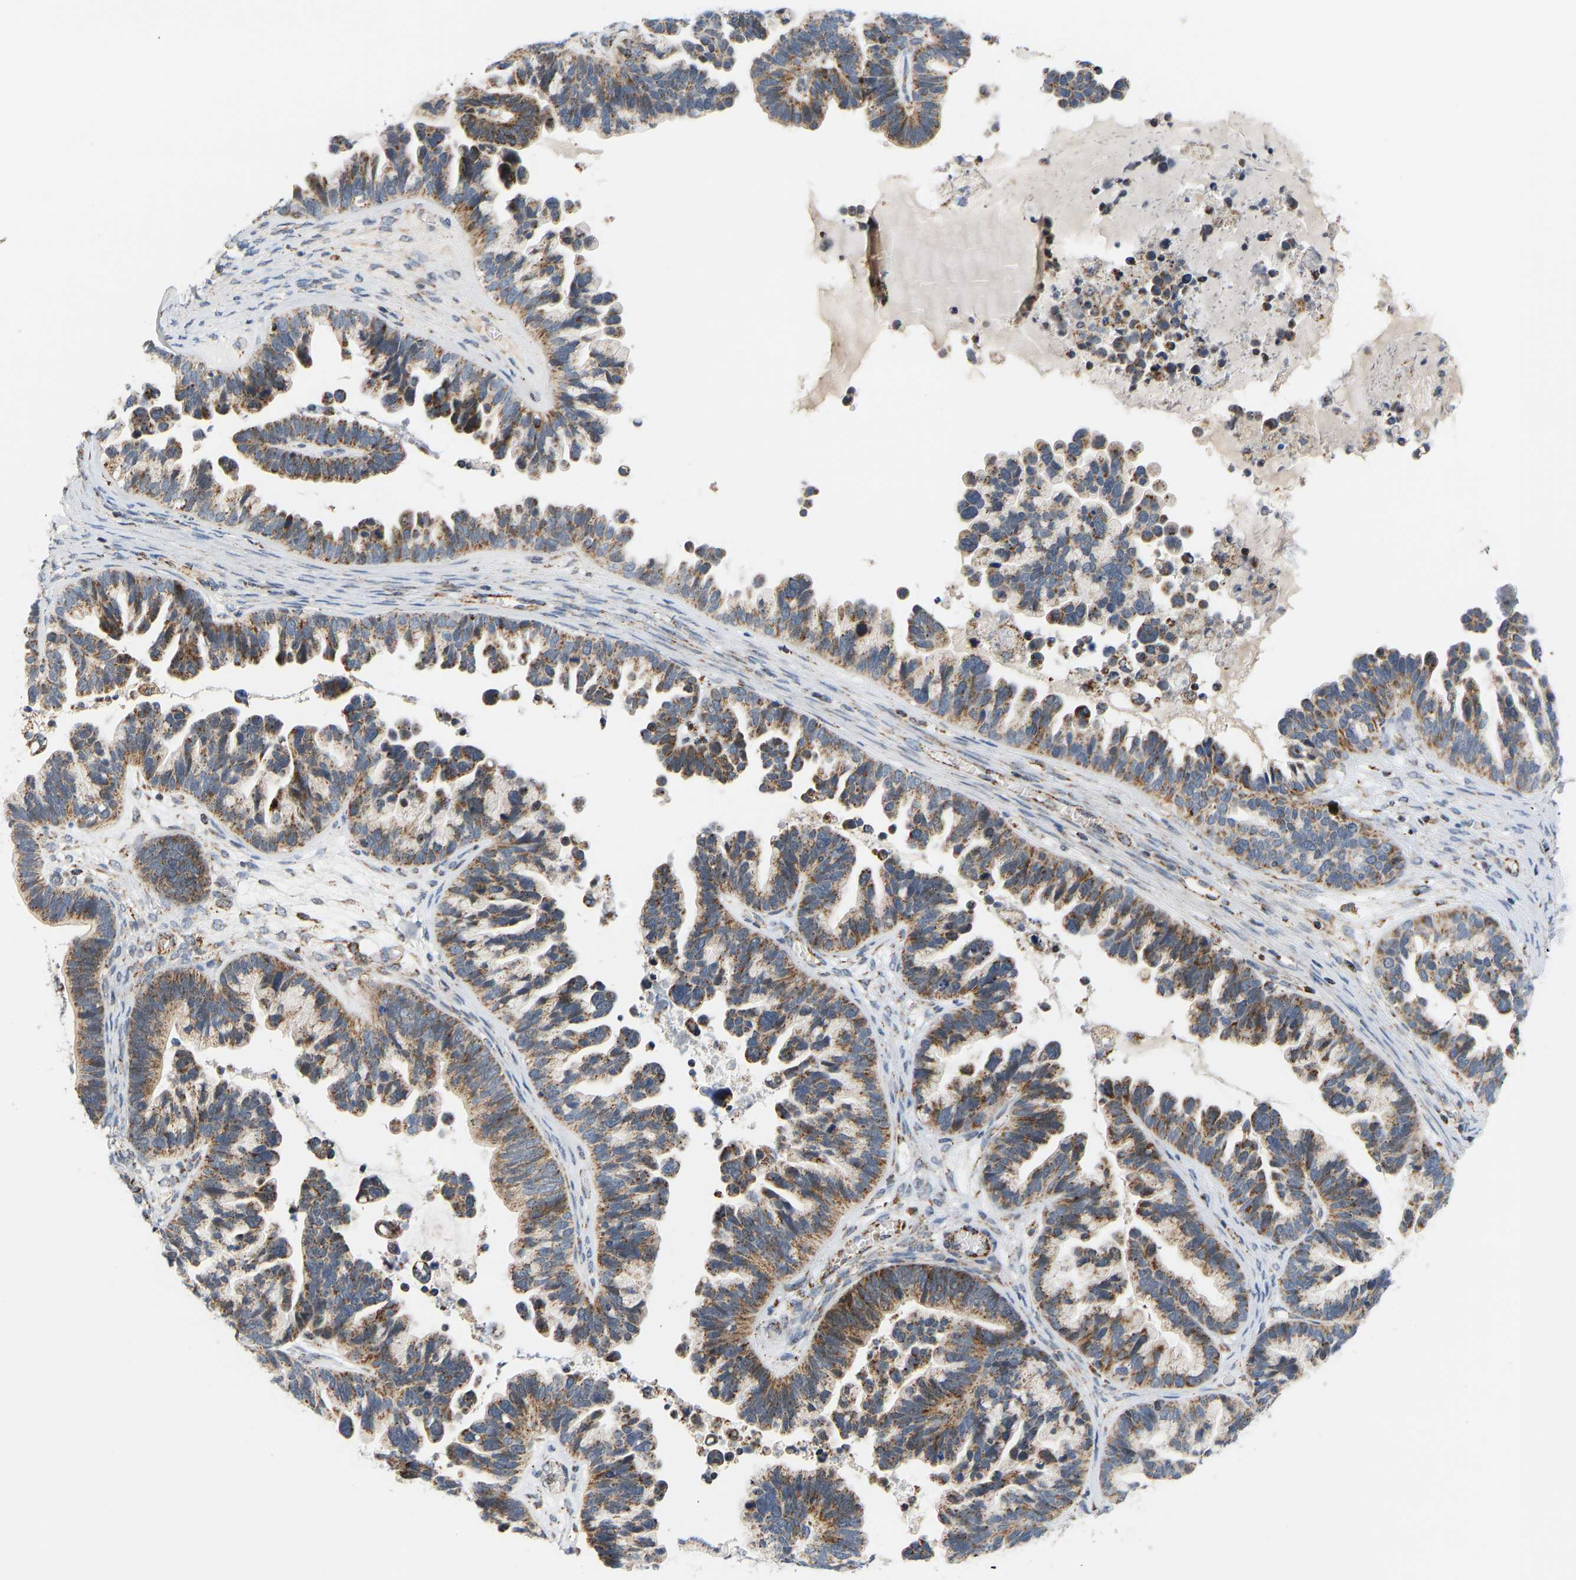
{"staining": {"intensity": "moderate", "quantity": ">75%", "location": "cytoplasmic/membranous"}, "tissue": "ovarian cancer", "cell_type": "Tumor cells", "image_type": "cancer", "snomed": [{"axis": "morphology", "description": "Cystadenocarcinoma, serous, NOS"}, {"axis": "topography", "description": "Ovary"}], "caption": "About >75% of tumor cells in serous cystadenocarcinoma (ovarian) display moderate cytoplasmic/membranous protein positivity as visualized by brown immunohistochemical staining.", "gene": "GPSM2", "patient": {"sex": "female", "age": 56}}